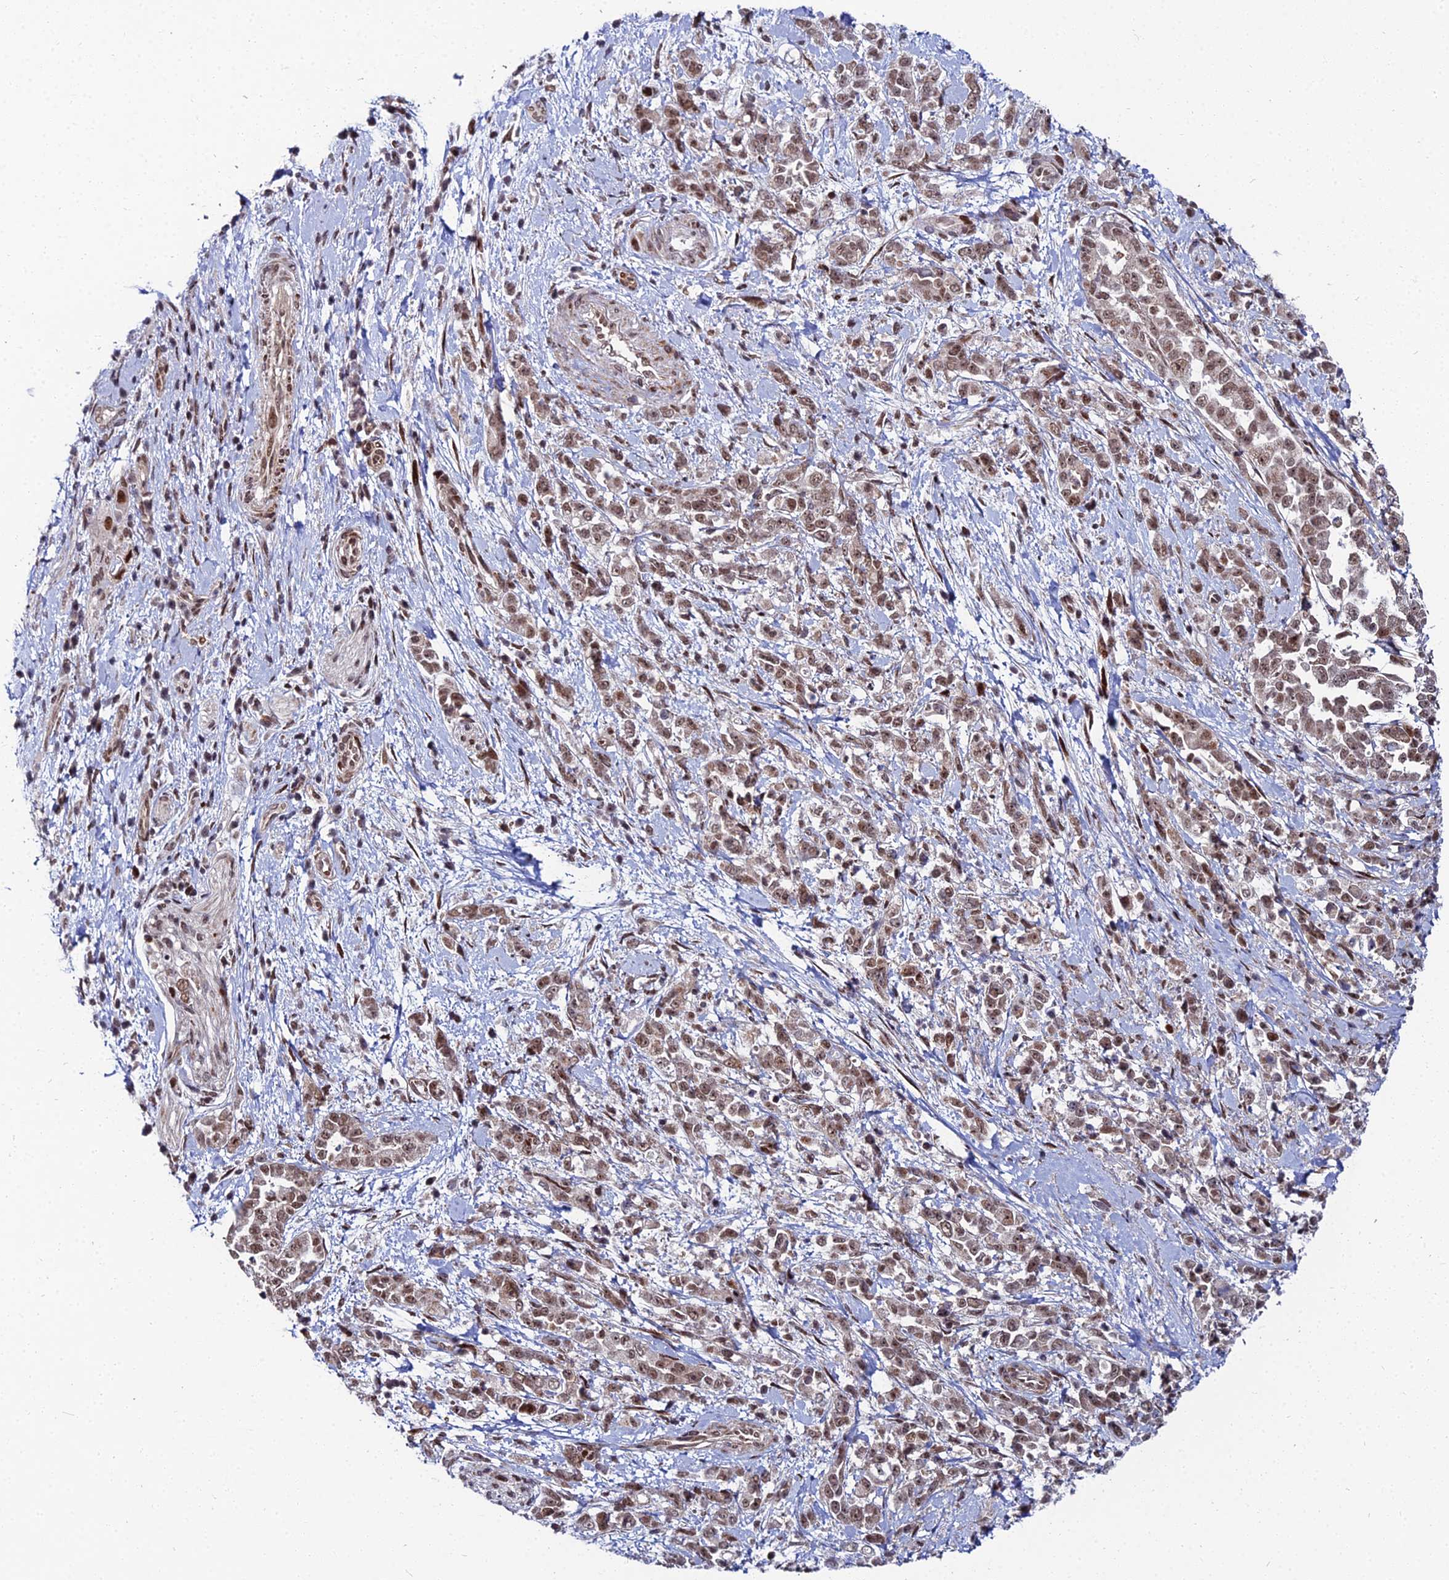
{"staining": {"intensity": "moderate", "quantity": ">75%", "location": "nuclear"}, "tissue": "pancreatic cancer", "cell_type": "Tumor cells", "image_type": "cancer", "snomed": [{"axis": "morphology", "description": "Normal tissue, NOS"}, {"axis": "morphology", "description": "Adenocarcinoma, NOS"}, {"axis": "topography", "description": "Pancreas"}], "caption": "Protein expression analysis of adenocarcinoma (pancreatic) reveals moderate nuclear expression in about >75% of tumor cells.", "gene": "ZNF668", "patient": {"sex": "female", "age": 64}}